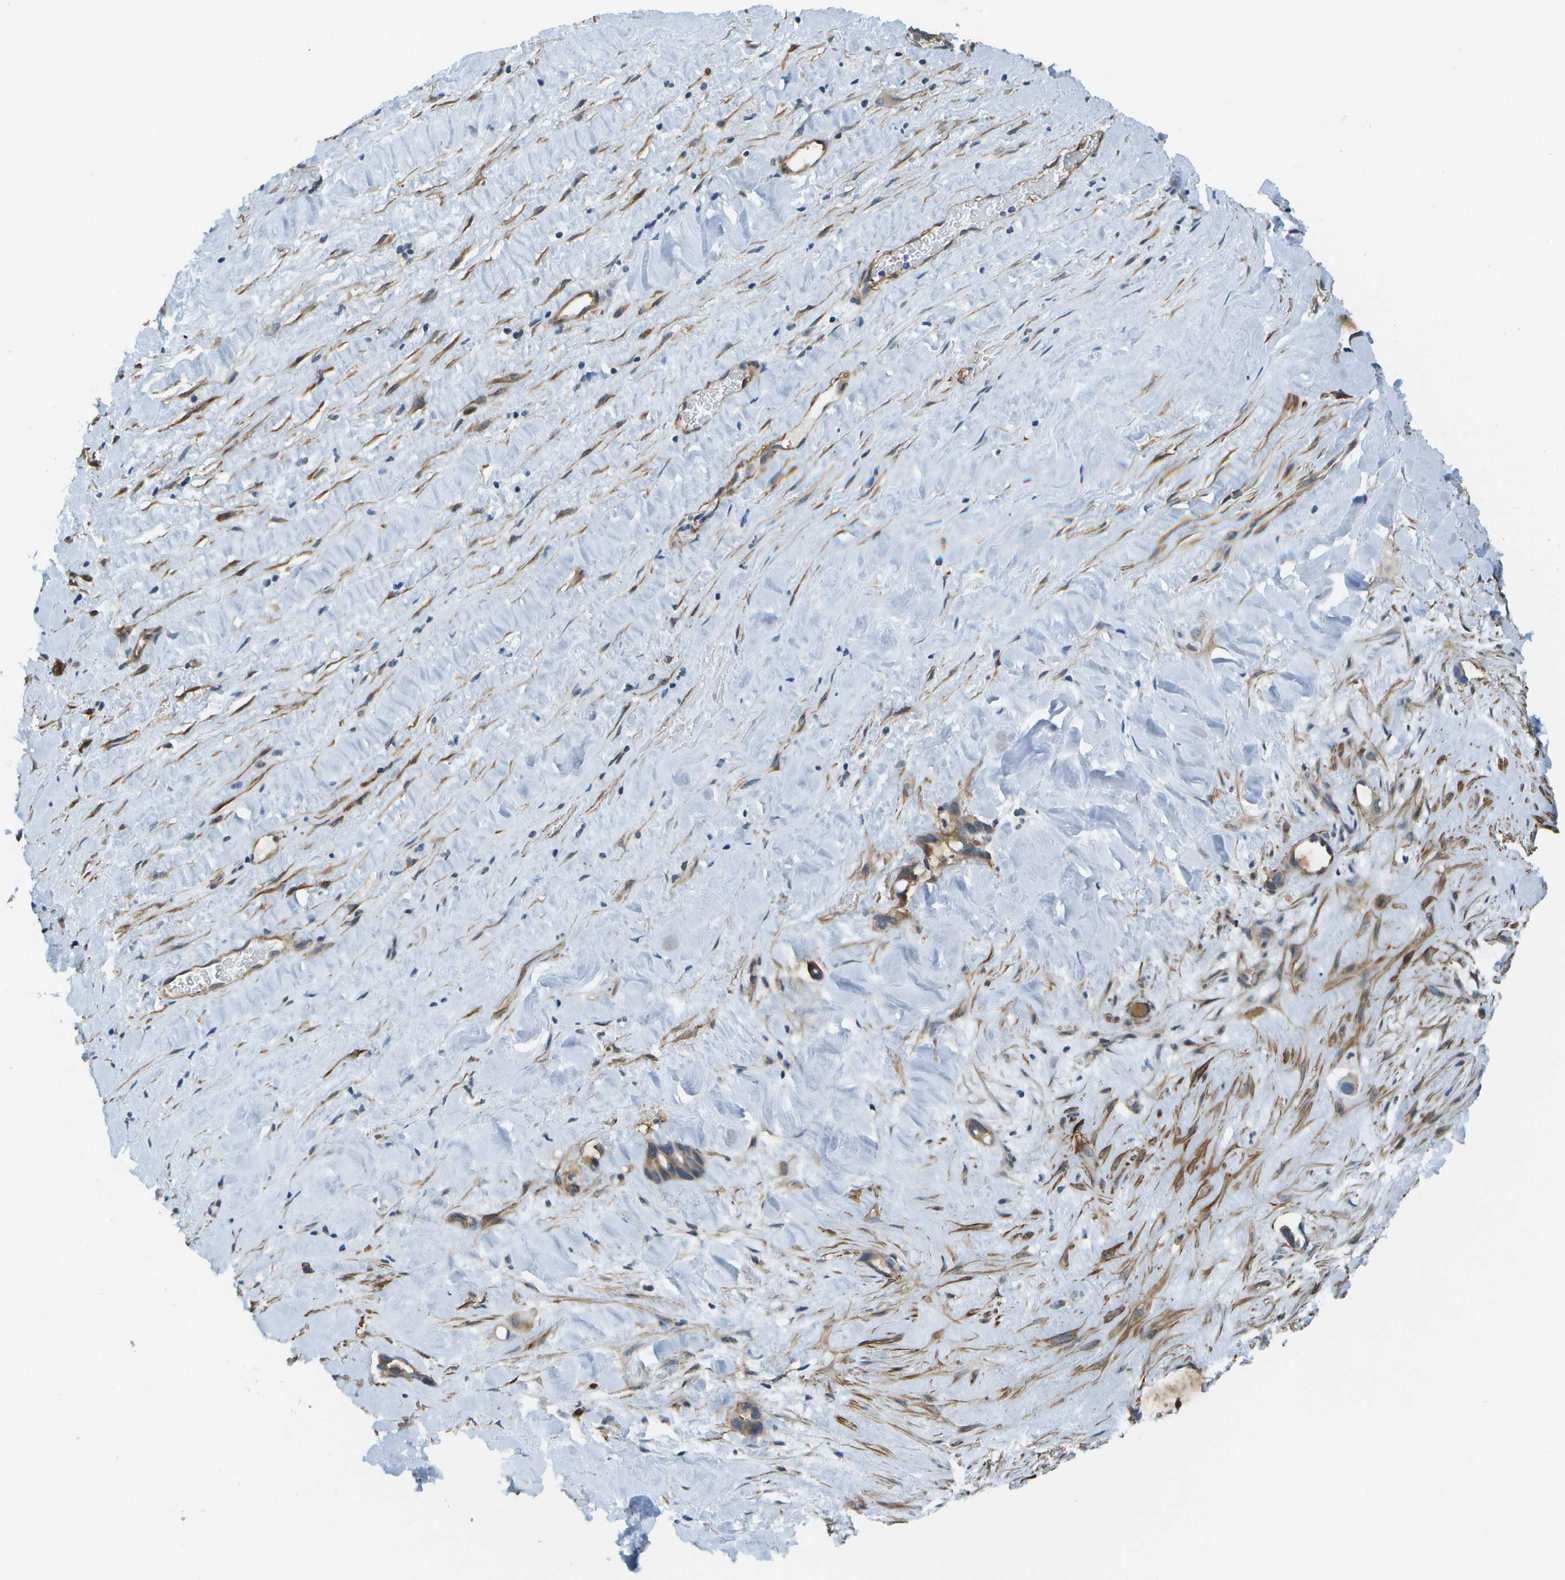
{"staining": {"intensity": "weak", "quantity": ">75%", "location": "cytoplasmic/membranous"}, "tissue": "liver cancer", "cell_type": "Tumor cells", "image_type": "cancer", "snomed": [{"axis": "morphology", "description": "Cholangiocarcinoma"}, {"axis": "topography", "description": "Liver"}], "caption": "Protein staining of liver cancer (cholangiocarcinoma) tissue demonstrates weak cytoplasmic/membranous positivity in approximately >75% of tumor cells. (Brightfield microscopy of DAB IHC at high magnification).", "gene": "KIAA0040", "patient": {"sex": "female", "age": 65}}